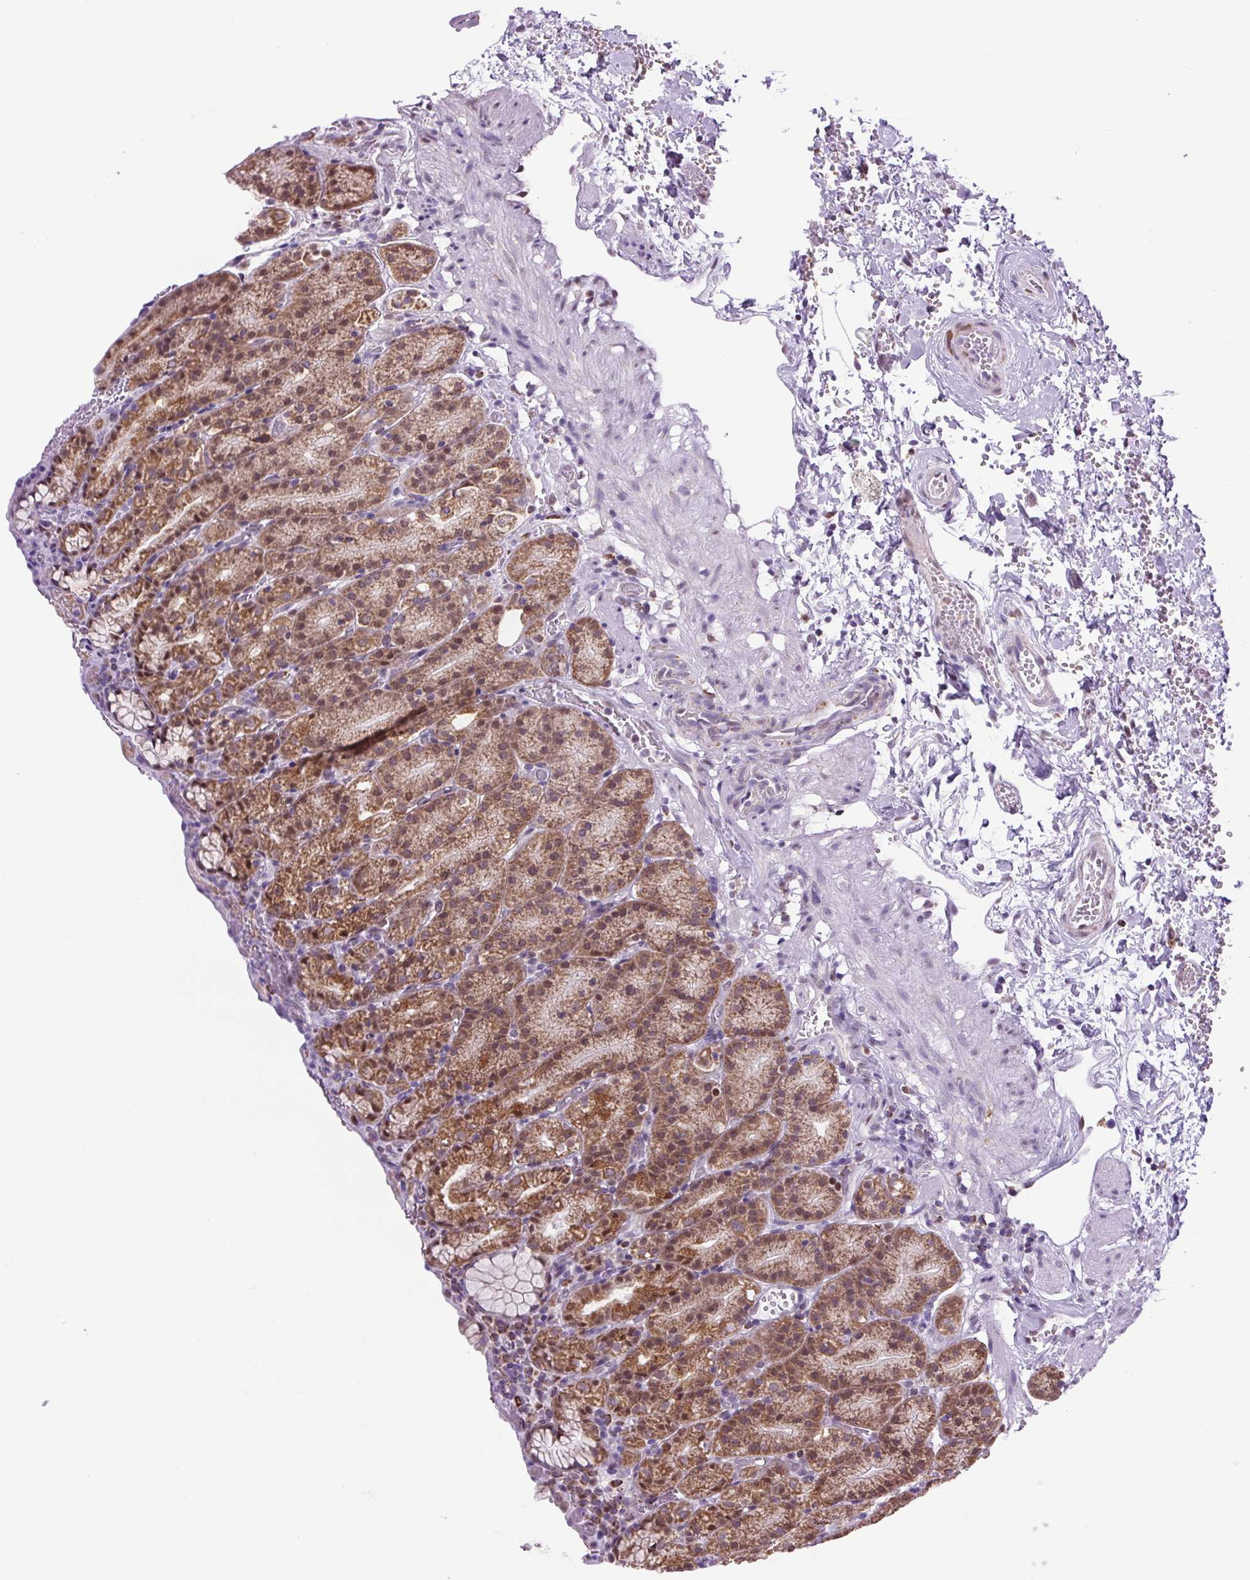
{"staining": {"intensity": "moderate", "quantity": "25%-75%", "location": "cytoplasmic/membranous,nuclear"}, "tissue": "stomach", "cell_type": "Glandular cells", "image_type": "normal", "snomed": [{"axis": "morphology", "description": "Normal tissue, NOS"}, {"axis": "topography", "description": "Stomach, upper"}], "caption": "A medium amount of moderate cytoplasmic/membranous,nuclear expression is identified in about 25%-75% of glandular cells in benign stomach.", "gene": "SCO2", "patient": {"sex": "female", "age": 81}}